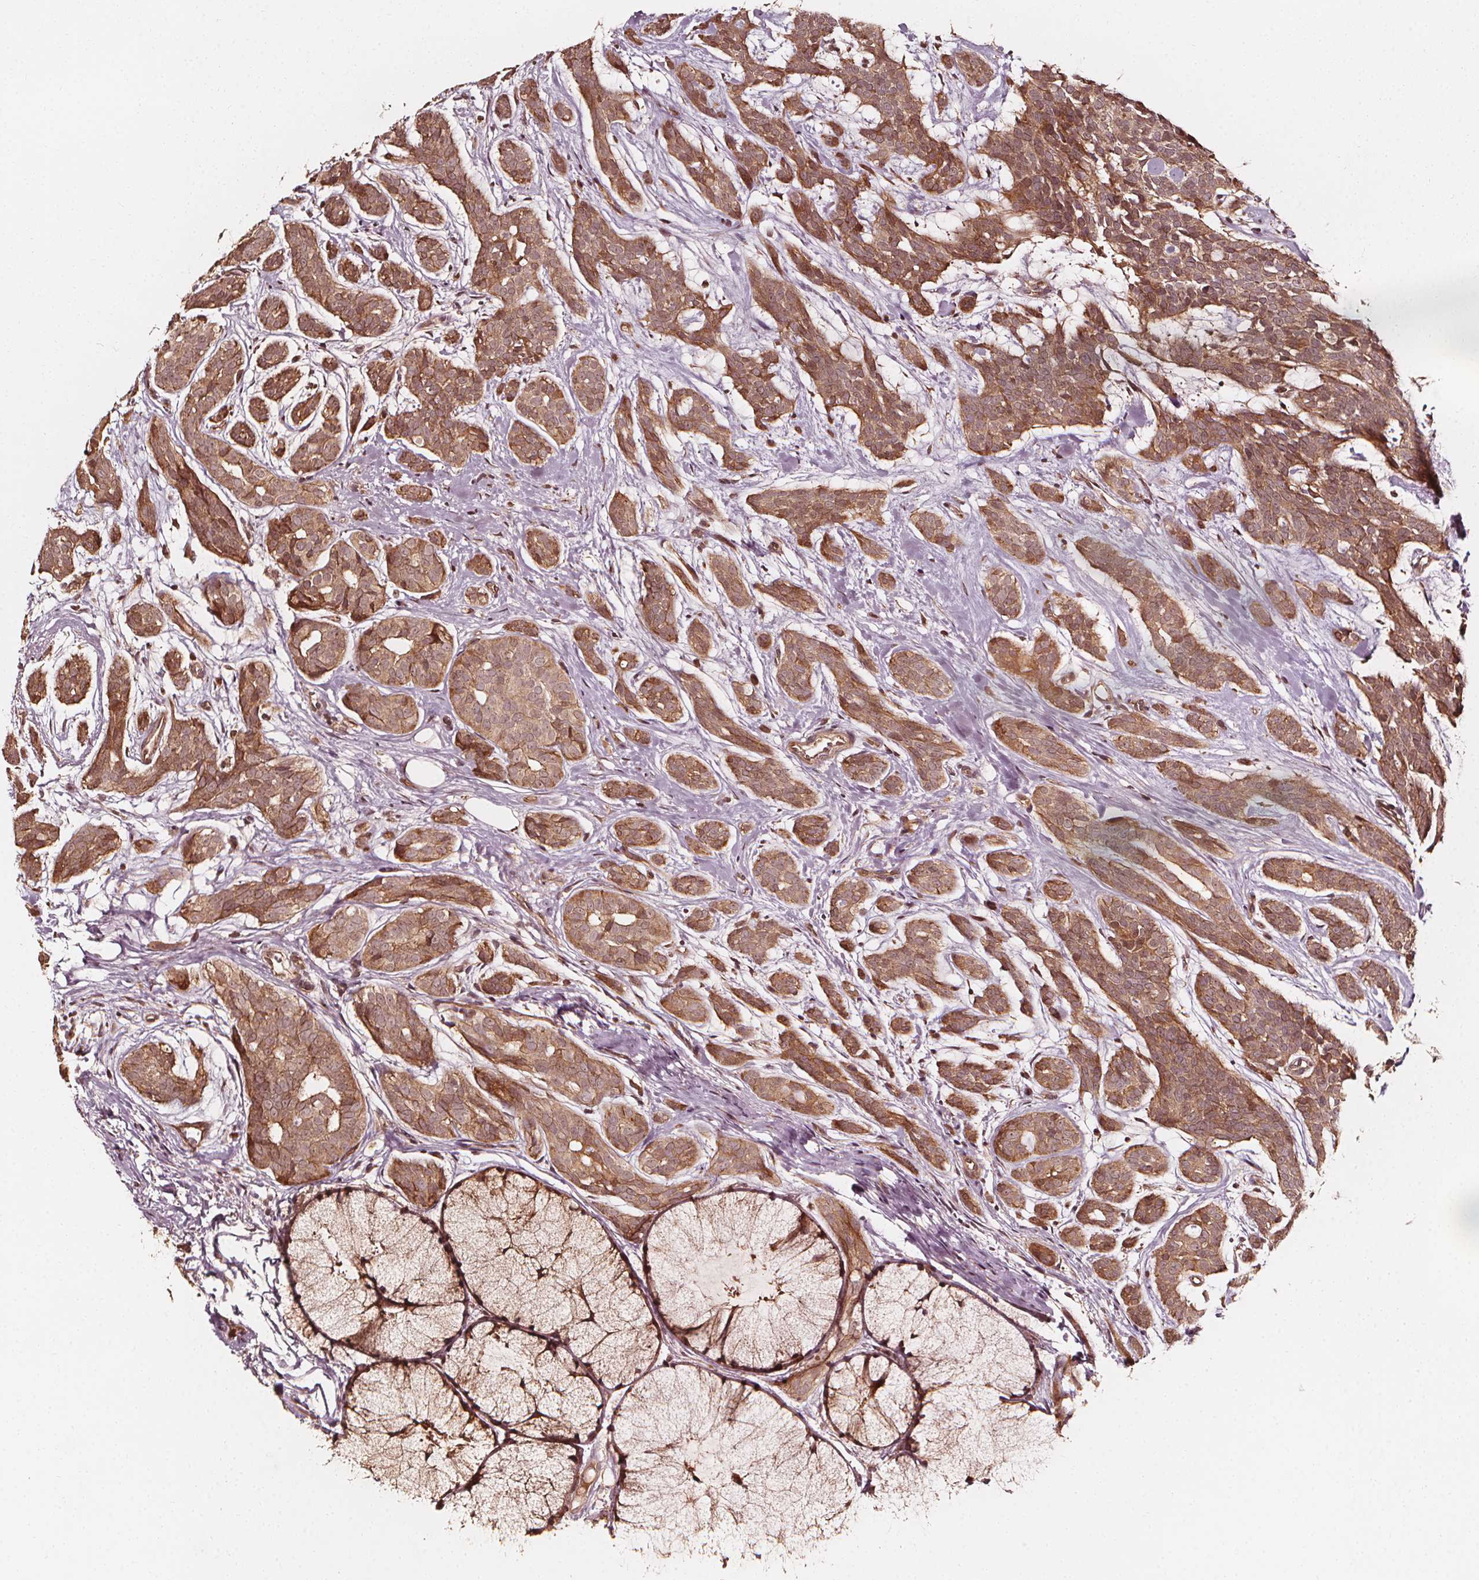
{"staining": {"intensity": "moderate", "quantity": ">75%", "location": "cytoplasmic/membranous,nuclear"}, "tissue": "head and neck cancer", "cell_type": "Tumor cells", "image_type": "cancer", "snomed": [{"axis": "morphology", "description": "Adenocarcinoma, NOS"}, {"axis": "topography", "description": "Head-Neck"}], "caption": "Immunohistochemistry (IHC) histopathology image of human head and neck adenocarcinoma stained for a protein (brown), which demonstrates medium levels of moderate cytoplasmic/membranous and nuclear expression in approximately >75% of tumor cells.", "gene": "NPC1", "patient": {"sex": "male", "age": 66}}